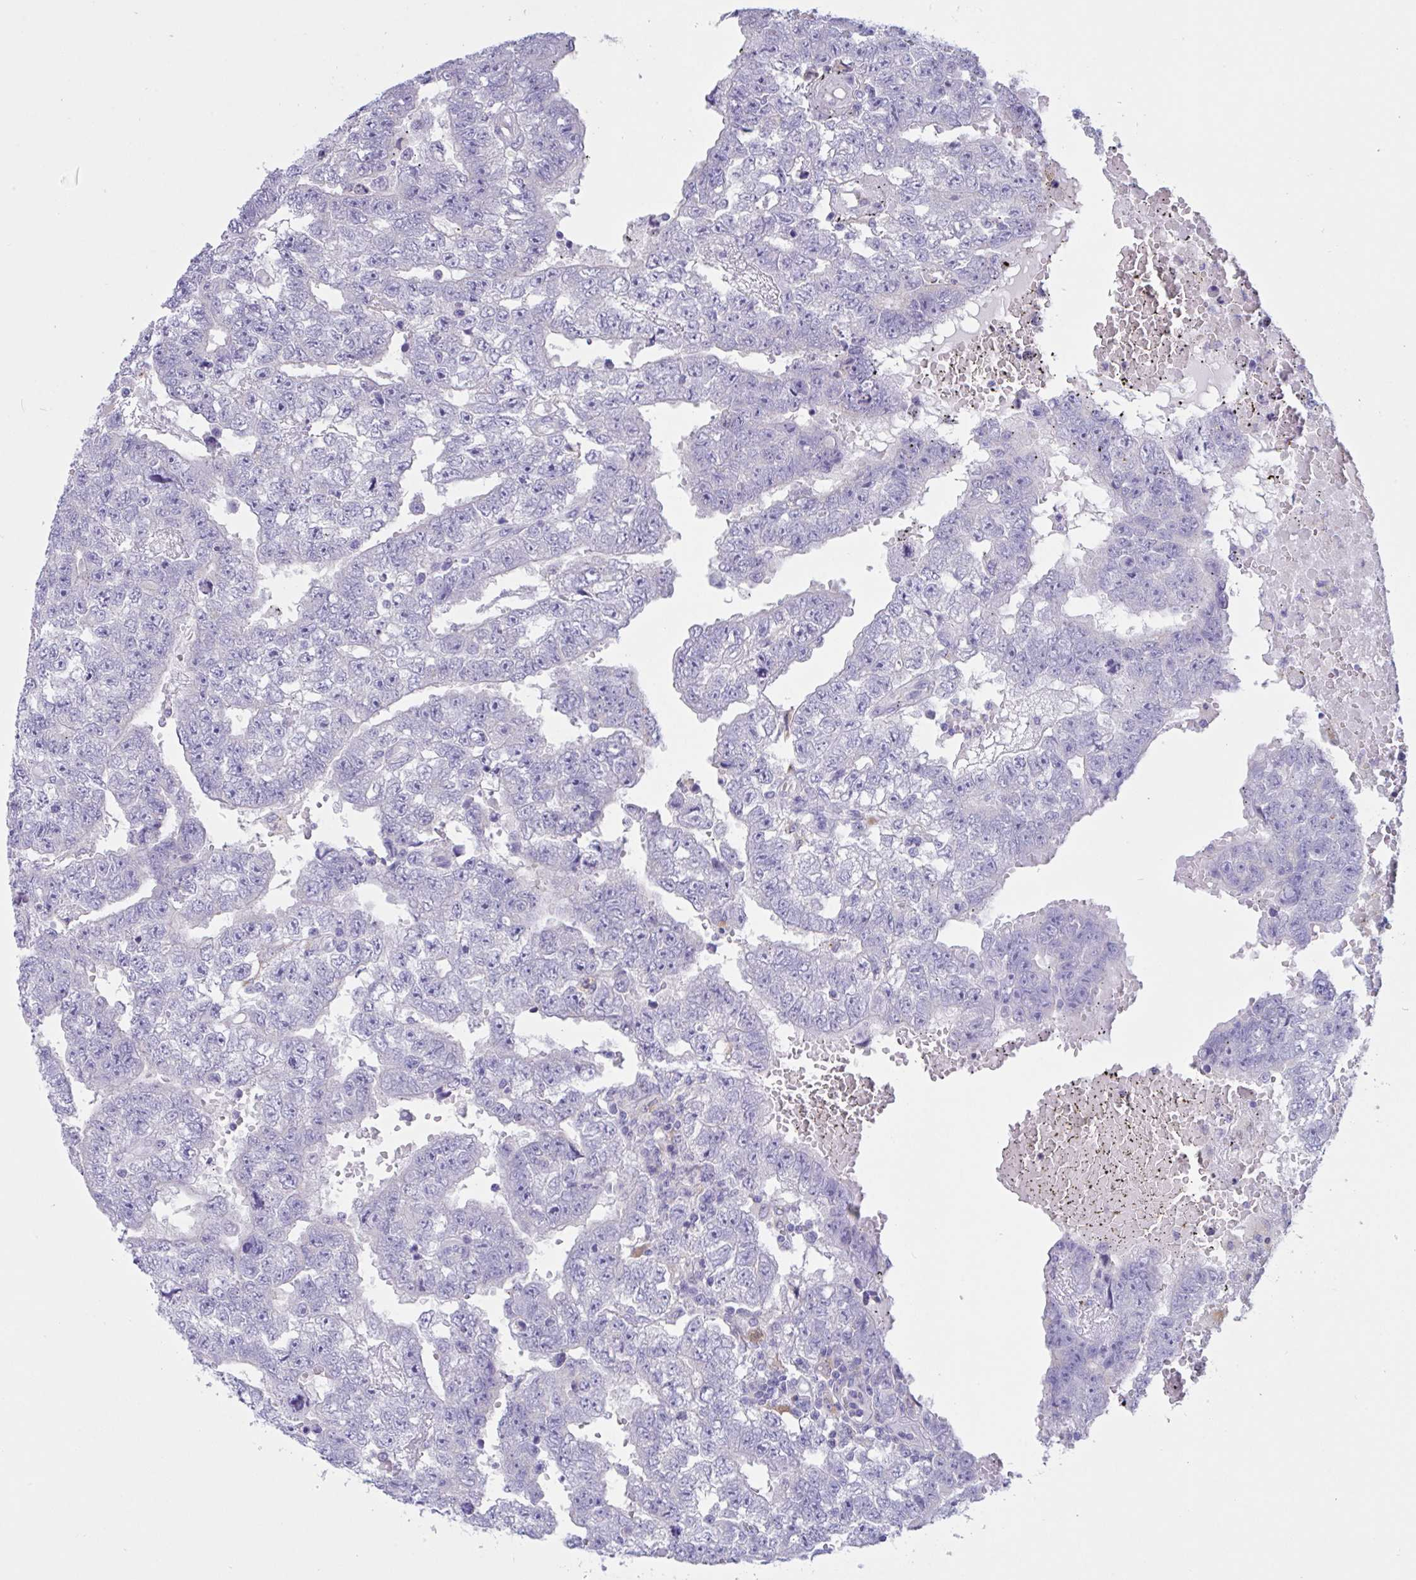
{"staining": {"intensity": "negative", "quantity": "none", "location": "none"}, "tissue": "testis cancer", "cell_type": "Tumor cells", "image_type": "cancer", "snomed": [{"axis": "morphology", "description": "Carcinoma, Embryonal, NOS"}, {"axis": "topography", "description": "Testis"}], "caption": "High magnification brightfield microscopy of testis cancer stained with DAB (brown) and counterstained with hematoxylin (blue): tumor cells show no significant positivity.", "gene": "RPL22L1", "patient": {"sex": "male", "age": 25}}